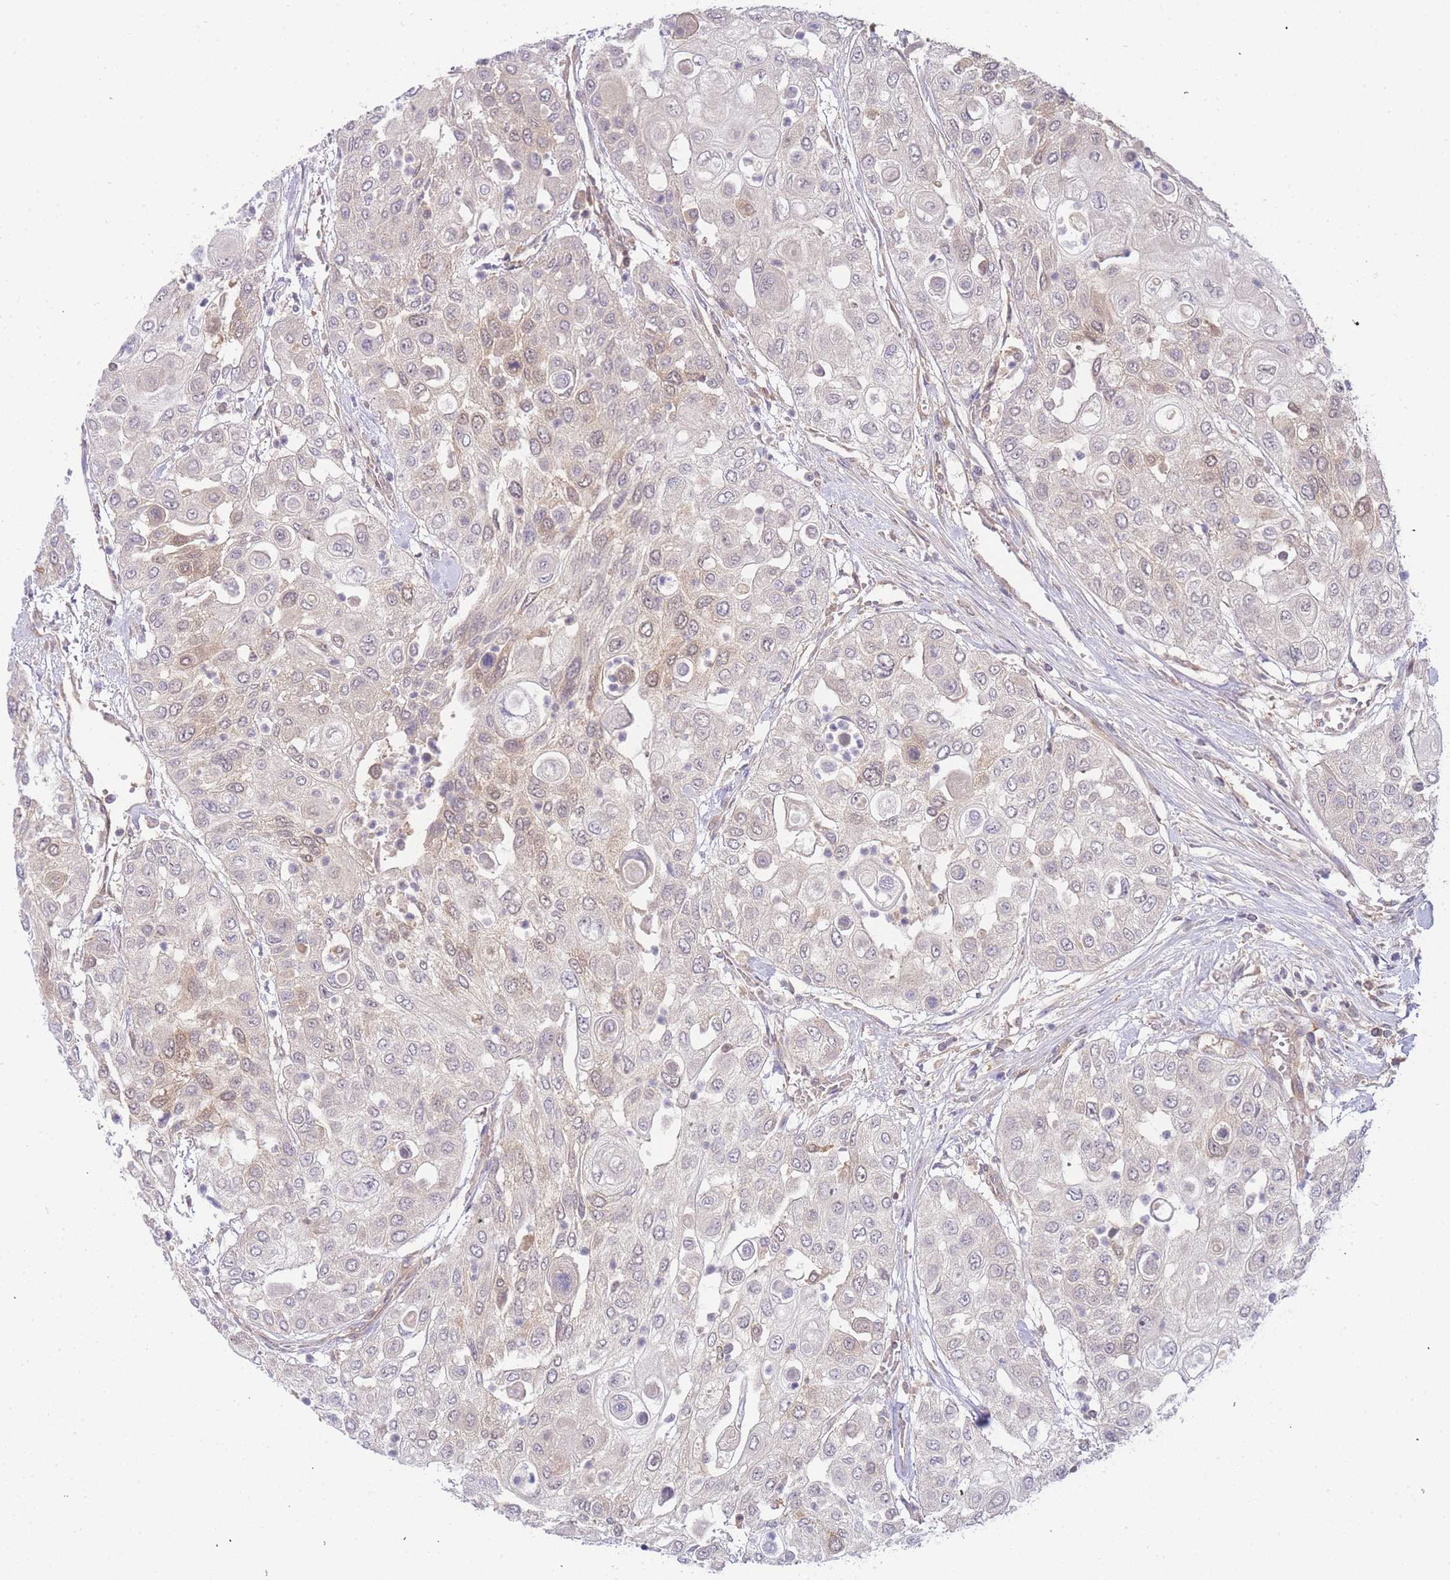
{"staining": {"intensity": "weak", "quantity": "<25%", "location": "cytoplasmic/membranous"}, "tissue": "urothelial cancer", "cell_type": "Tumor cells", "image_type": "cancer", "snomed": [{"axis": "morphology", "description": "Urothelial carcinoma, High grade"}, {"axis": "topography", "description": "Urinary bladder"}], "caption": "Immunohistochemistry histopathology image of human high-grade urothelial carcinoma stained for a protein (brown), which exhibits no expression in tumor cells.", "gene": "KIAA1191", "patient": {"sex": "female", "age": 79}}